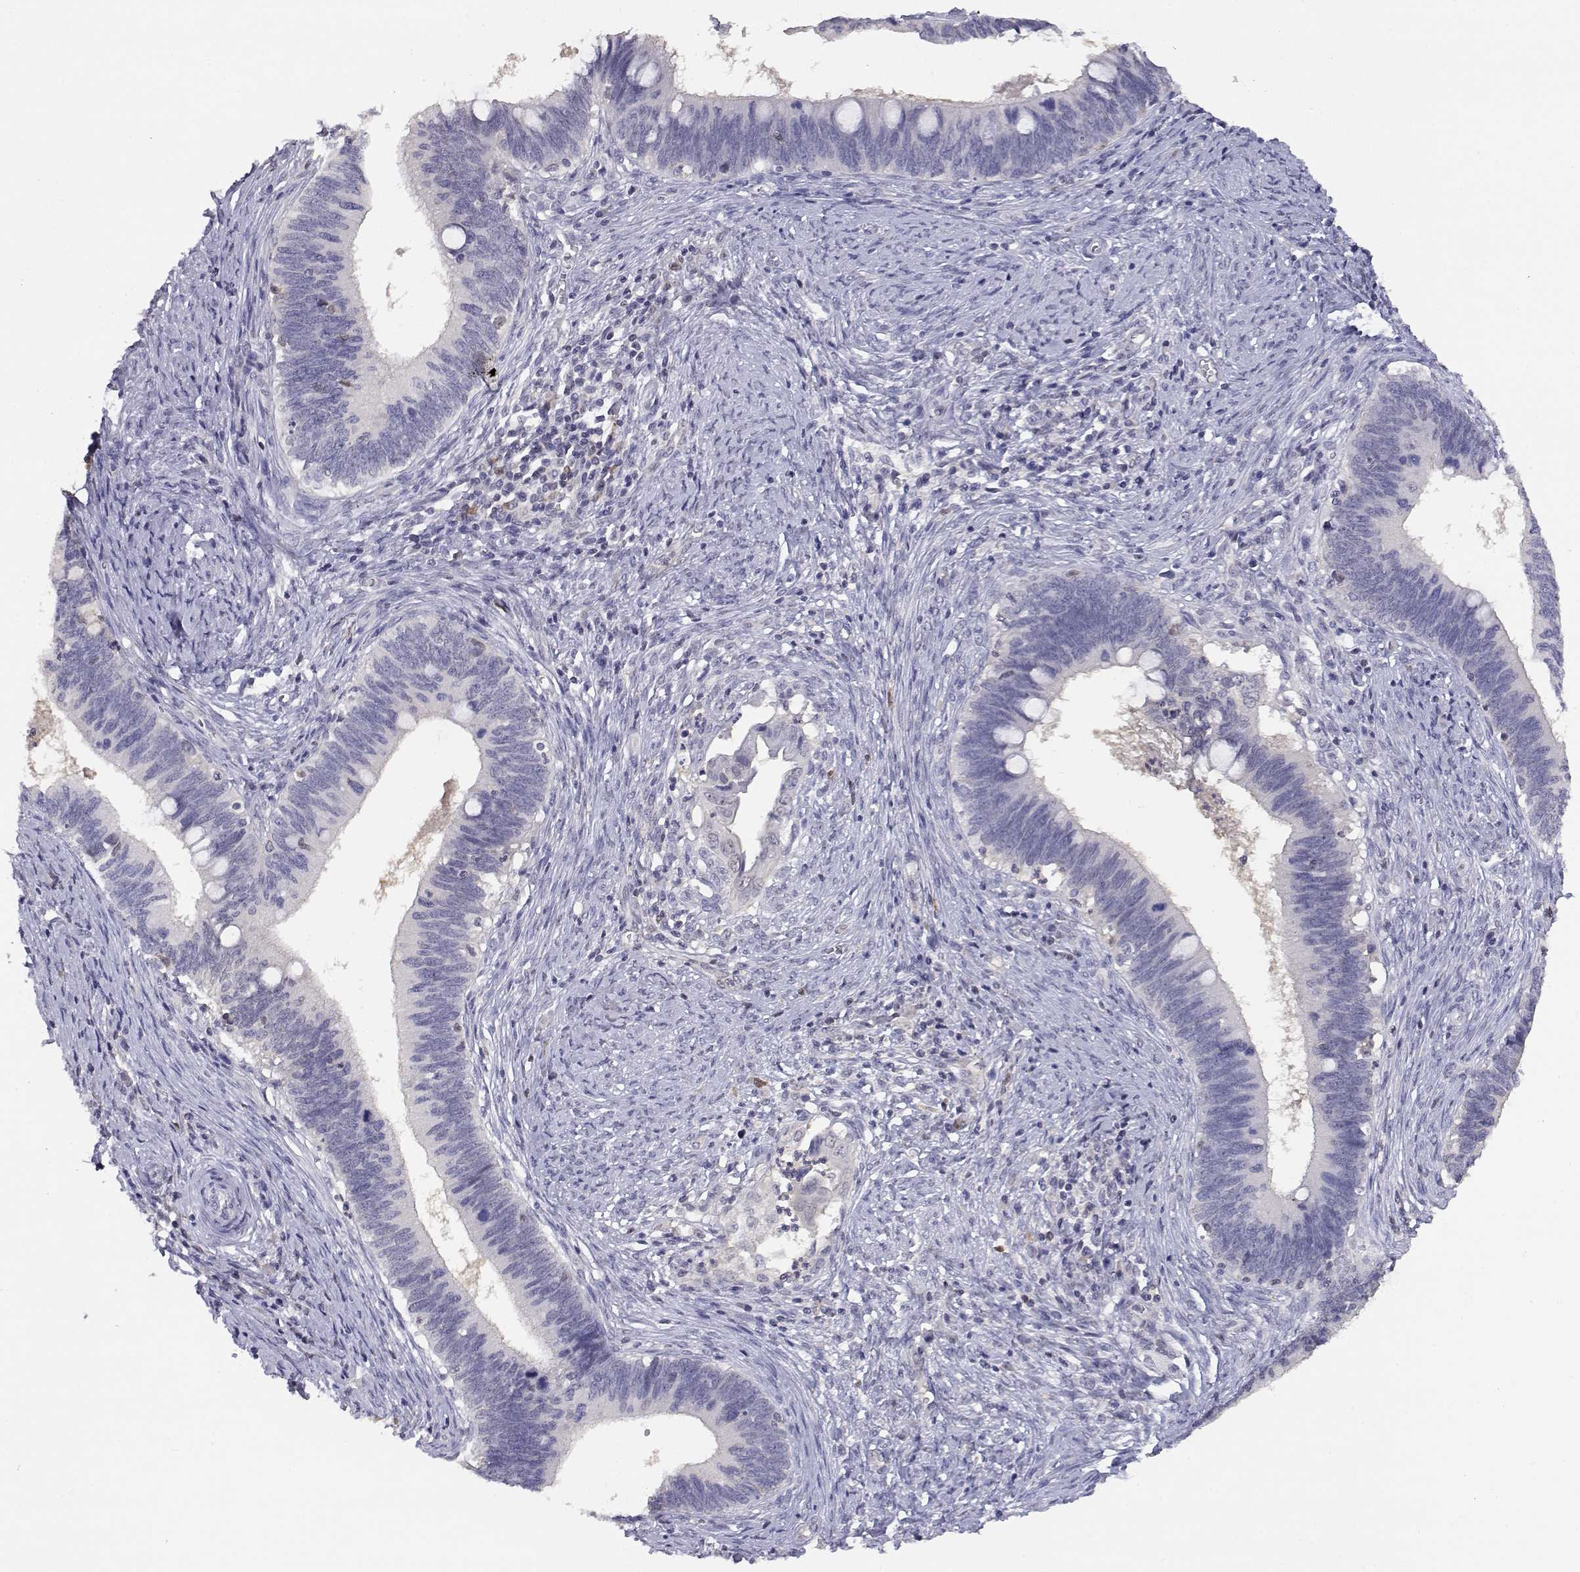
{"staining": {"intensity": "negative", "quantity": "none", "location": "none"}, "tissue": "cervical cancer", "cell_type": "Tumor cells", "image_type": "cancer", "snomed": [{"axis": "morphology", "description": "Adenocarcinoma, NOS"}, {"axis": "topography", "description": "Cervix"}], "caption": "Tumor cells are negative for protein expression in human cervical adenocarcinoma.", "gene": "ADA", "patient": {"sex": "female", "age": 42}}